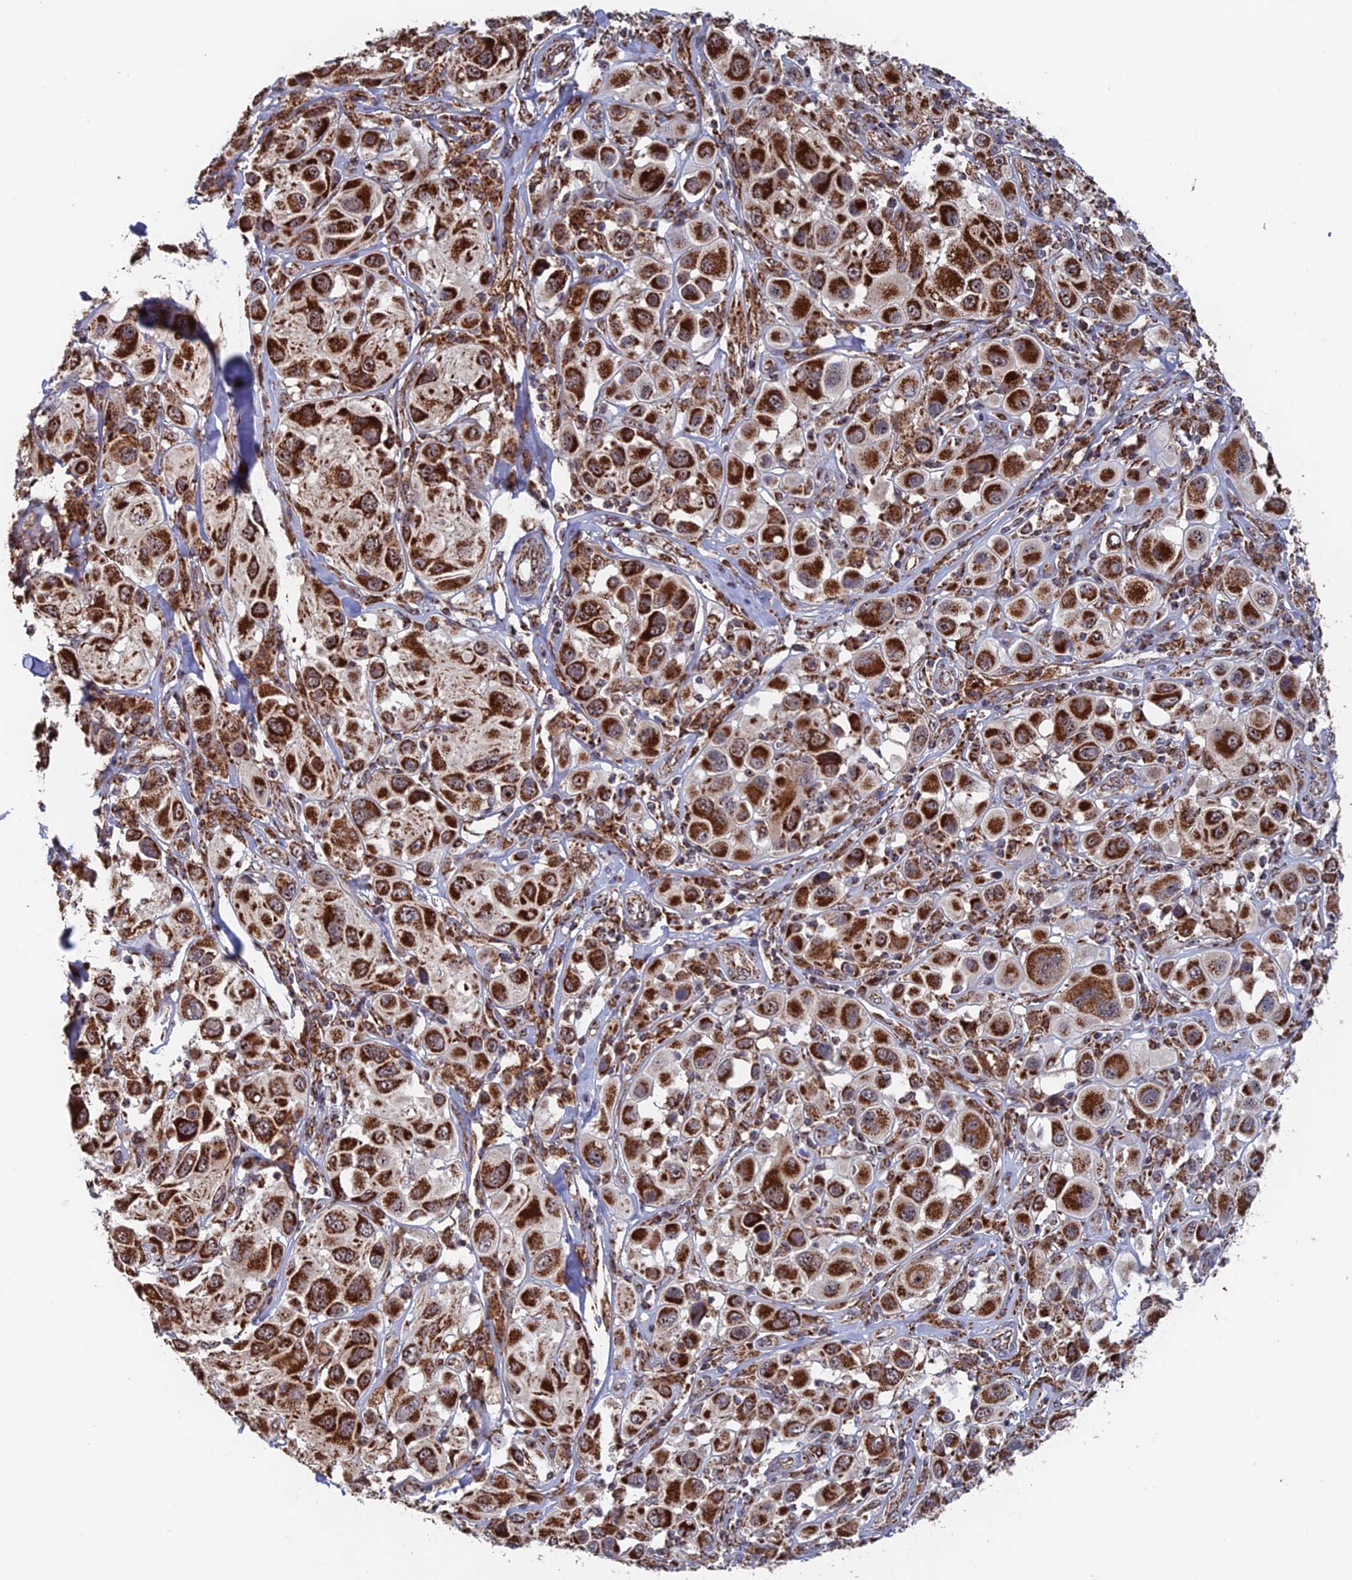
{"staining": {"intensity": "strong", "quantity": ">75%", "location": "cytoplasmic/membranous"}, "tissue": "melanoma", "cell_type": "Tumor cells", "image_type": "cancer", "snomed": [{"axis": "morphology", "description": "Malignant melanoma, Metastatic site"}, {"axis": "topography", "description": "Skin"}], "caption": "Immunohistochemistry (DAB) staining of malignant melanoma (metastatic site) reveals strong cytoplasmic/membranous protein expression in approximately >75% of tumor cells.", "gene": "DTYMK", "patient": {"sex": "male", "age": 41}}